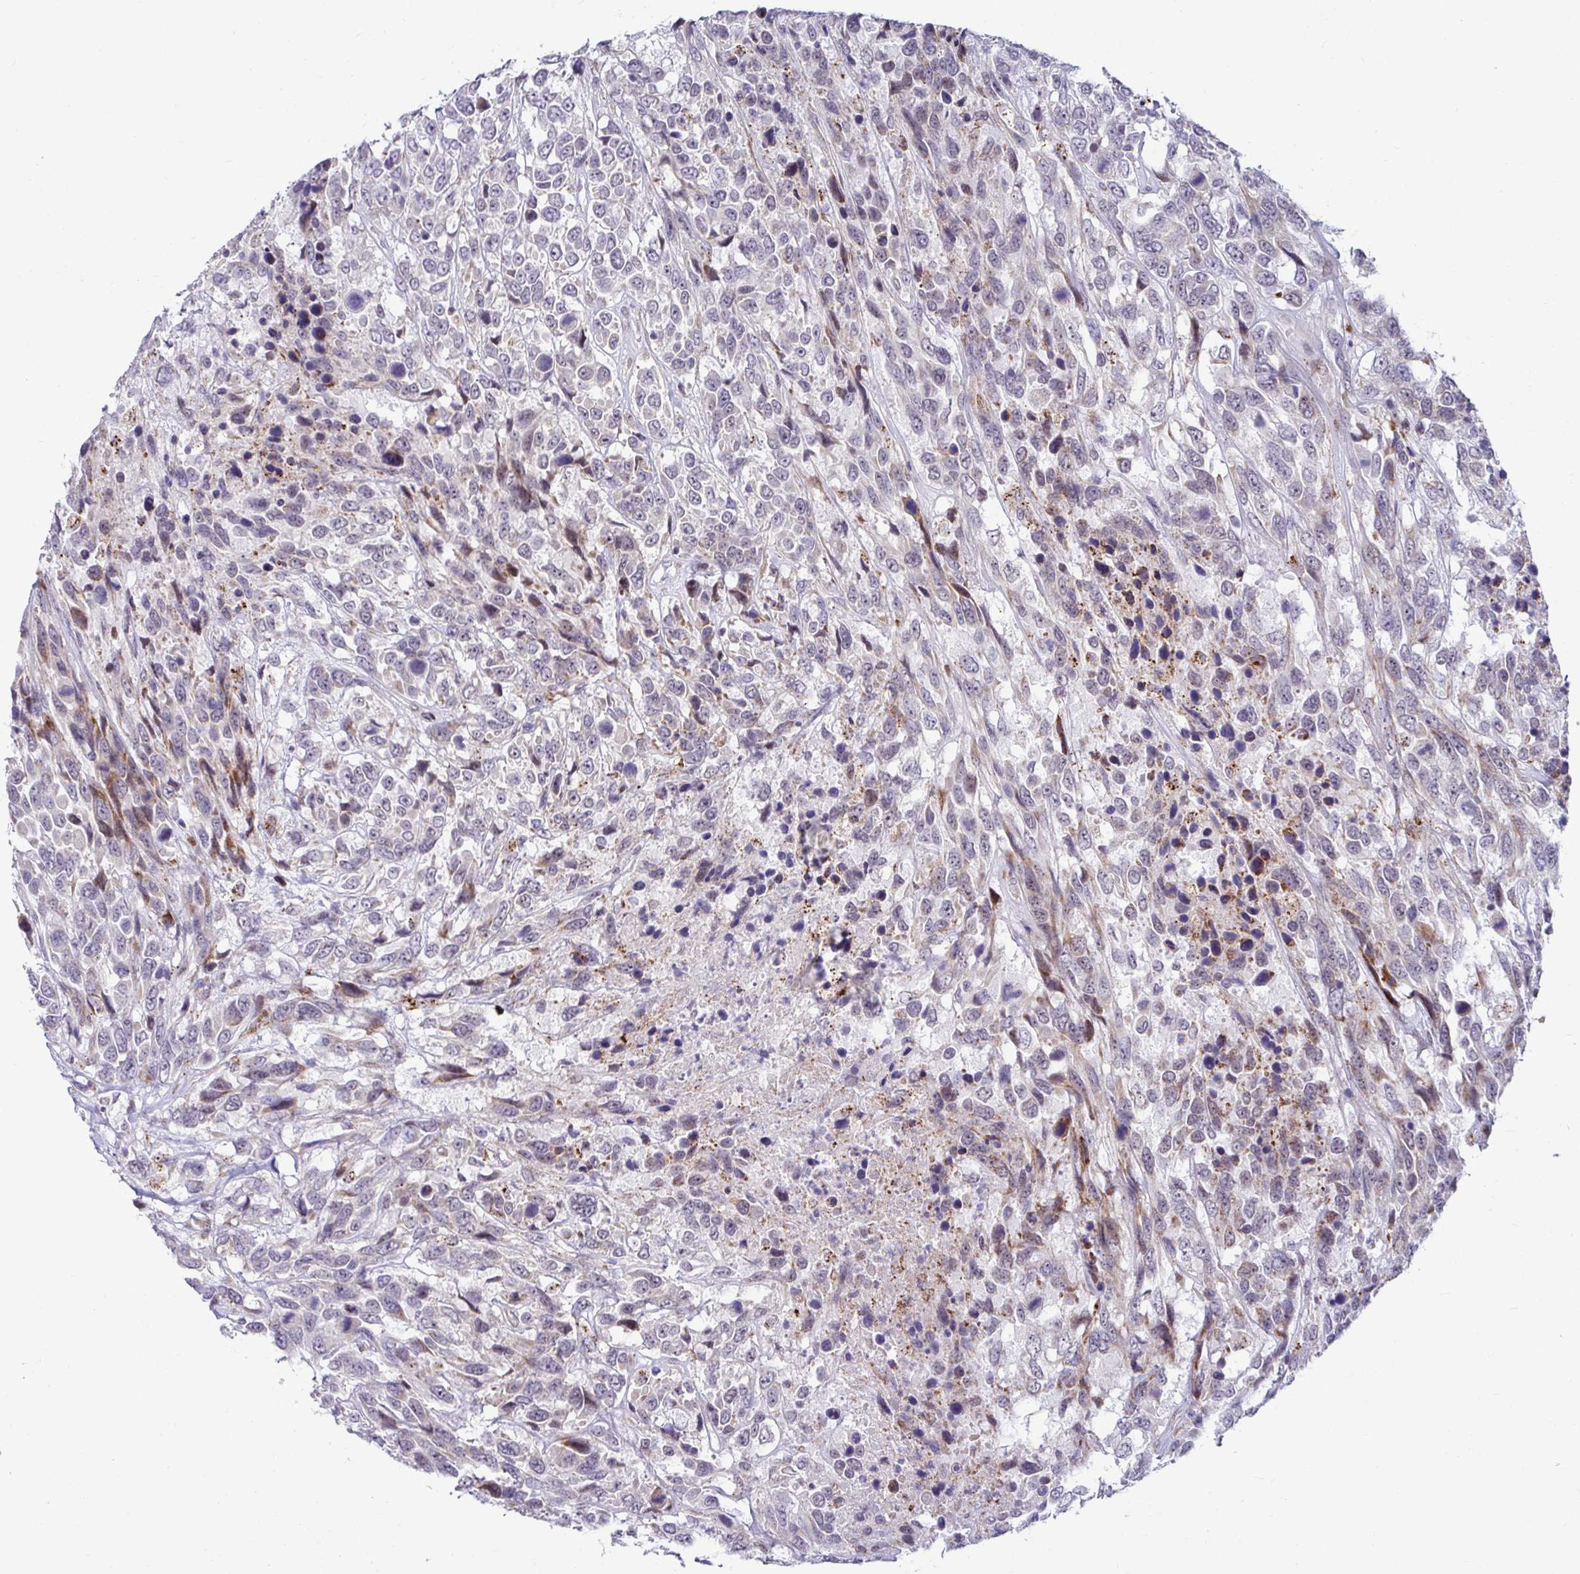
{"staining": {"intensity": "weak", "quantity": "<25%", "location": "cytoplasmic/membranous"}, "tissue": "urothelial cancer", "cell_type": "Tumor cells", "image_type": "cancer", "snomed": [{"axis": "morphology", "description": "Urothelial carcinoma, High grade"}, {"axis": "topography", "description": "Urinary bladder"}], "caption": "Immunohistochemistry histopathology image of neoplastic tissue: human high-grade urothelial carcinoma stained with DAB exhibits no significant protein staining in tumor cells.", "gene": "DZIP1", "patient": {"sex": "female", "age": 70}}